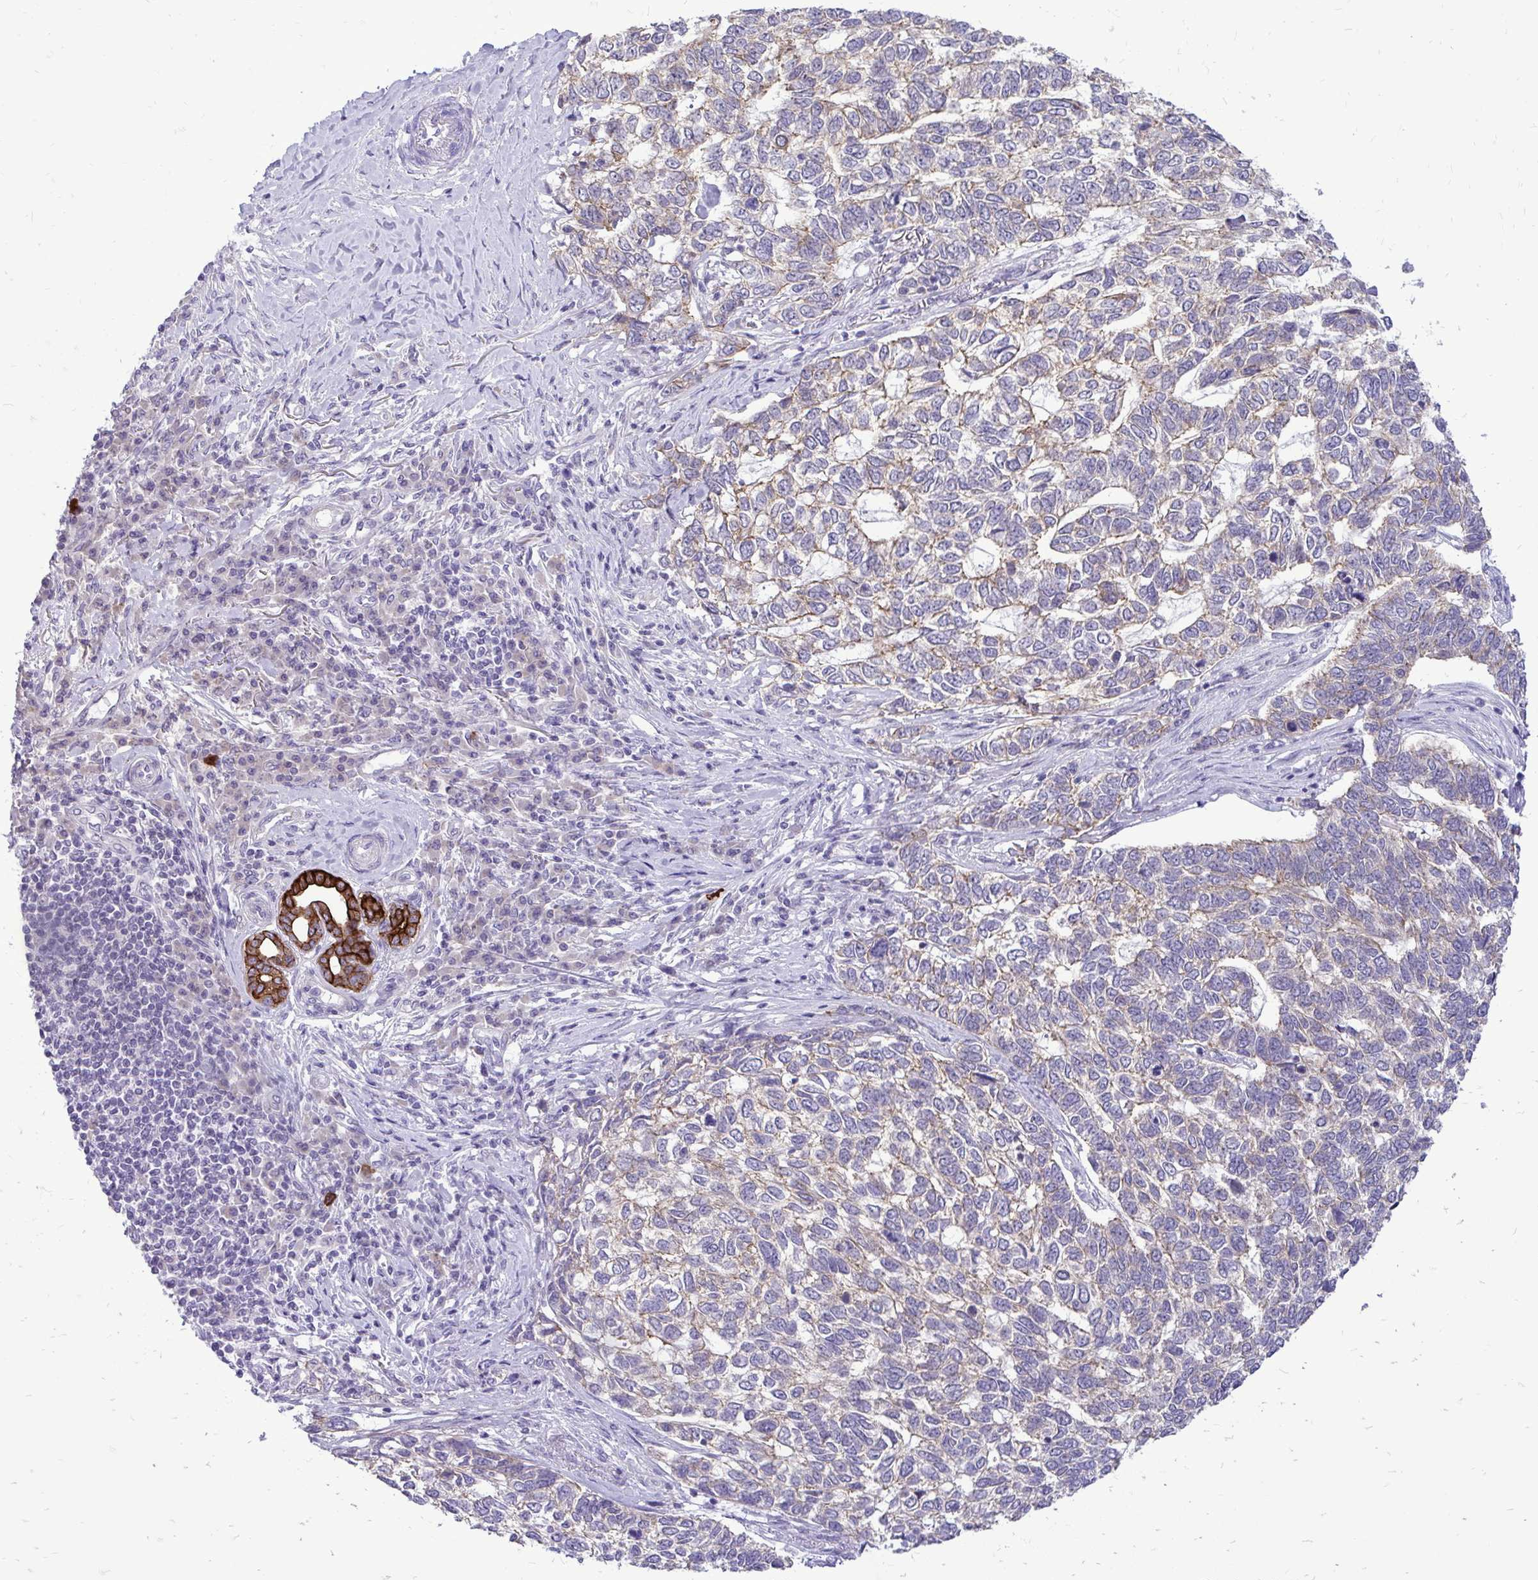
{"staining": {"intensity": "weak", "quantity": "25%-75%", "location": "cytoplasmic/membranous"}, "tissue": "skin cancer", "cell_type": "Tumor cells", "image_type": "cancer", "snomed": [{"axis": "morphology", "description": "Basal cell carcinoma"}, {"axis": "topography", "description": "Skin"}], "caption": "Weak cytoplasmic/membranous protein positivity is identified in about 25%-75% of tumor cells in skin cancer (basal cell carcinoma).", "gene": "SPTBN2", "patient": {"sex": "female", "age": 65}}